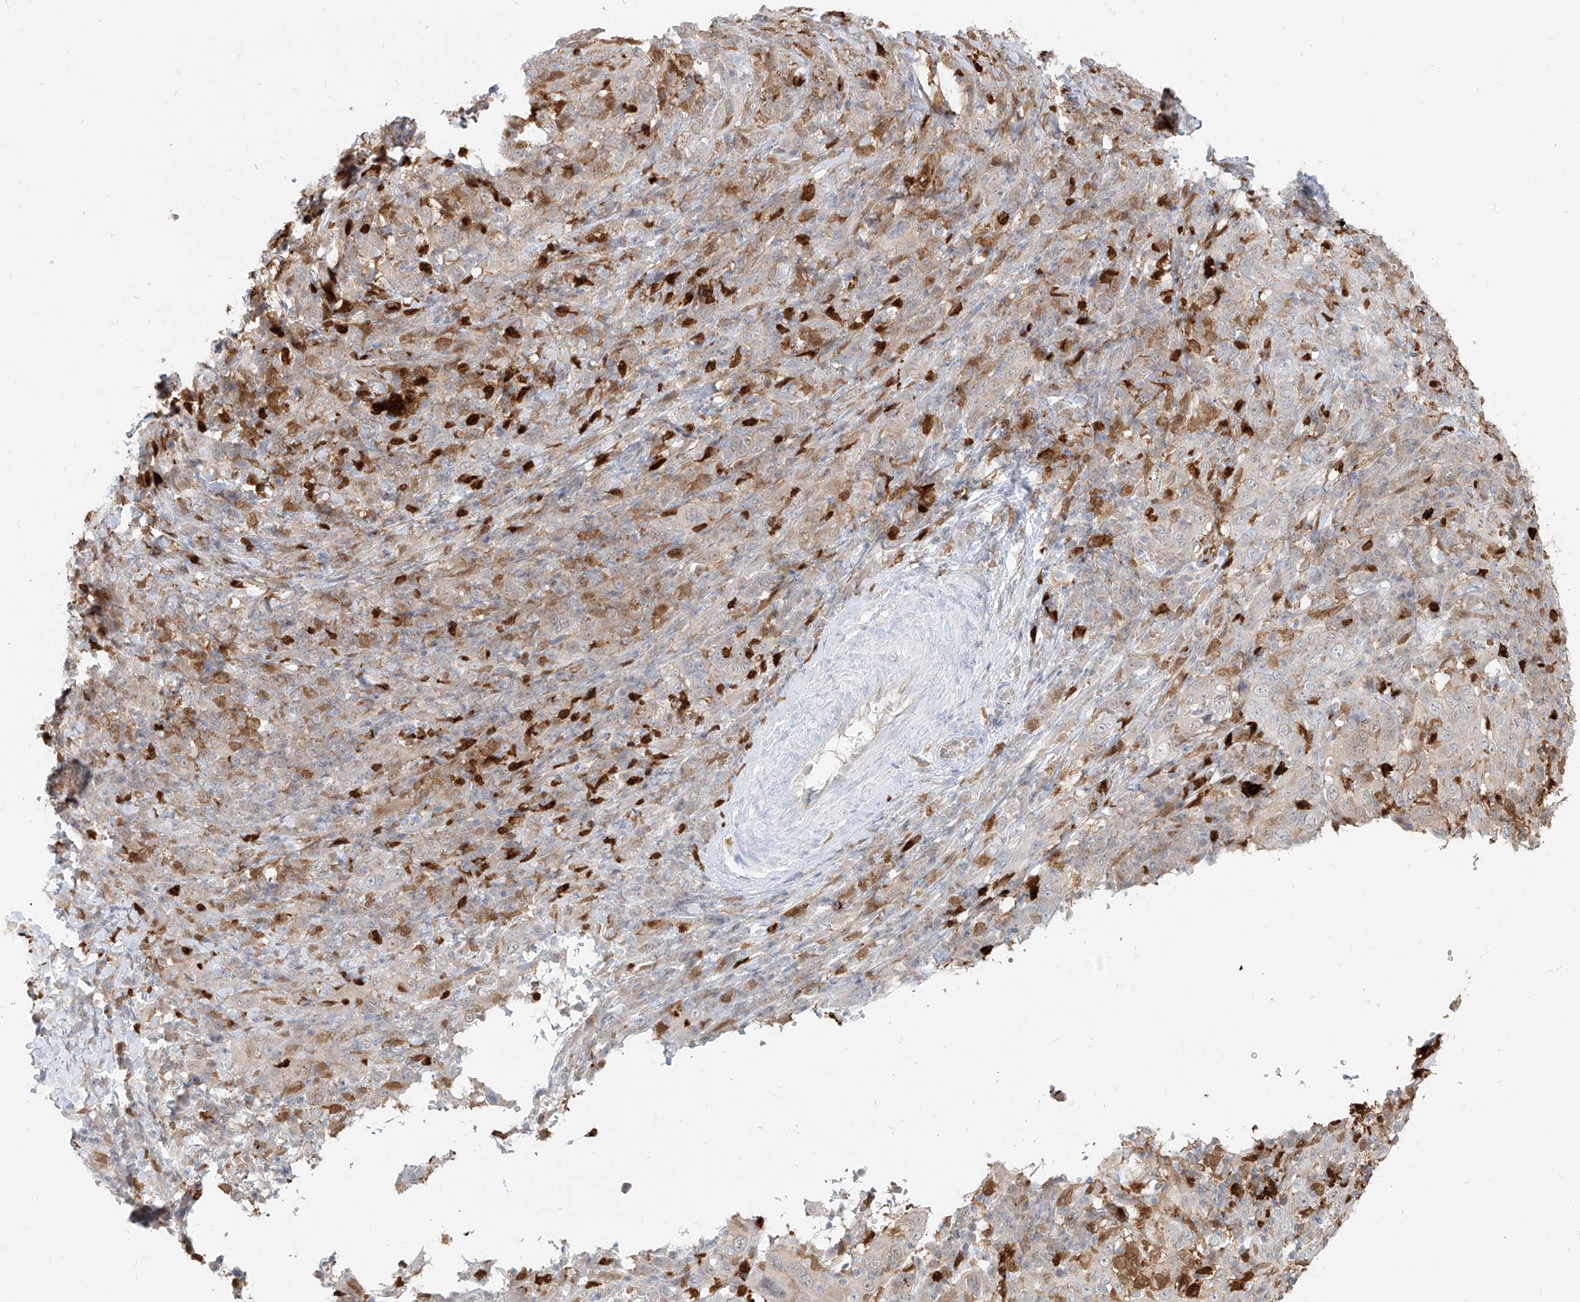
{"staining": {"intensity": "weak", "quantity": "25%-75%", "location": "cytoplasmic/membranous"}, "tissue": "cervical cancer", "cell_type": "Tumor cells", "image_type": "cancer", "snomed": [{"axis": "morphology", "description": "Squamous cell carcinoma, NOS"}, {"axis": "topography", "description": "Cervix"}], "caption": "Immunohistochemistry (IHC) (DAB (3,3'-diaminobenzidine)) staining of human cervical cancer demonstrates weak cytoplasmic/membranous protein positivity in approximately 25%-75% of tumor cells. (DAB (3,3'-diaminobenzidine) = brown stain, brightfield microscopy at high magnification).", "gene": "PGD", "patient": {"sex": "female", "age": 46}}